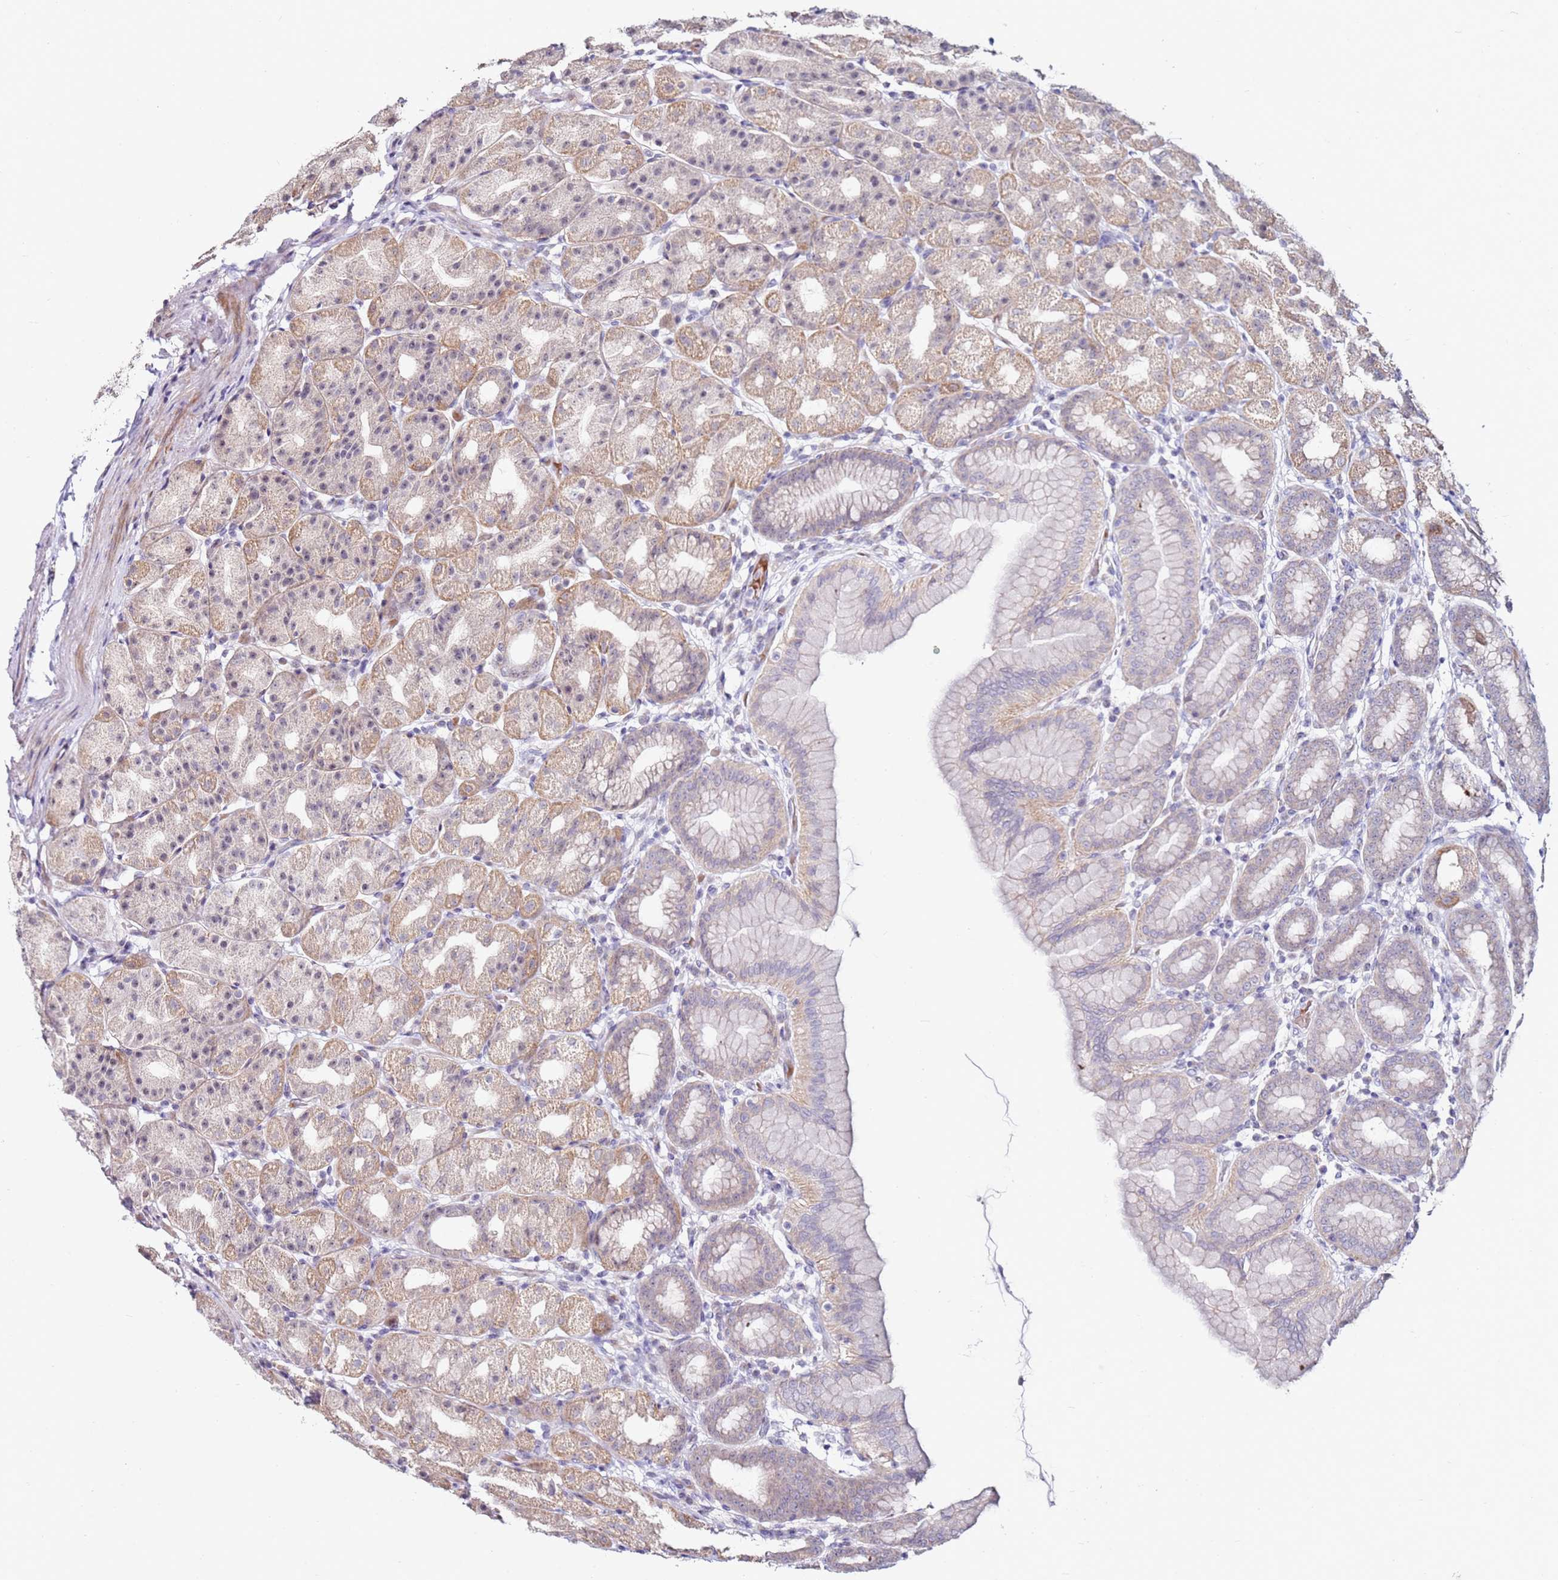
{"staining": {"intensity": "weak", "quantity": "25%-75%", "location": "cytoplasmic/membranous"}, "tissue": "stomach", "cell_type": "Glandular cells", "image_type": "normal", "snomed": [{"axis": "morphology", "description": "Normal tissue, NOS"}, {"axis": "topography", "description": "Stomach, upper"}], "caption": "A brown stain labels weak cytoplasmic/membranous staining of a protein in glandular cells of benign human stomach. The staining was performed using DAB, with brown indicating positive protein expression. Nuclei are stained blue with hematoxylin.", "gene": "RARS2", "patient": {"sex": "male", "age": 68}}